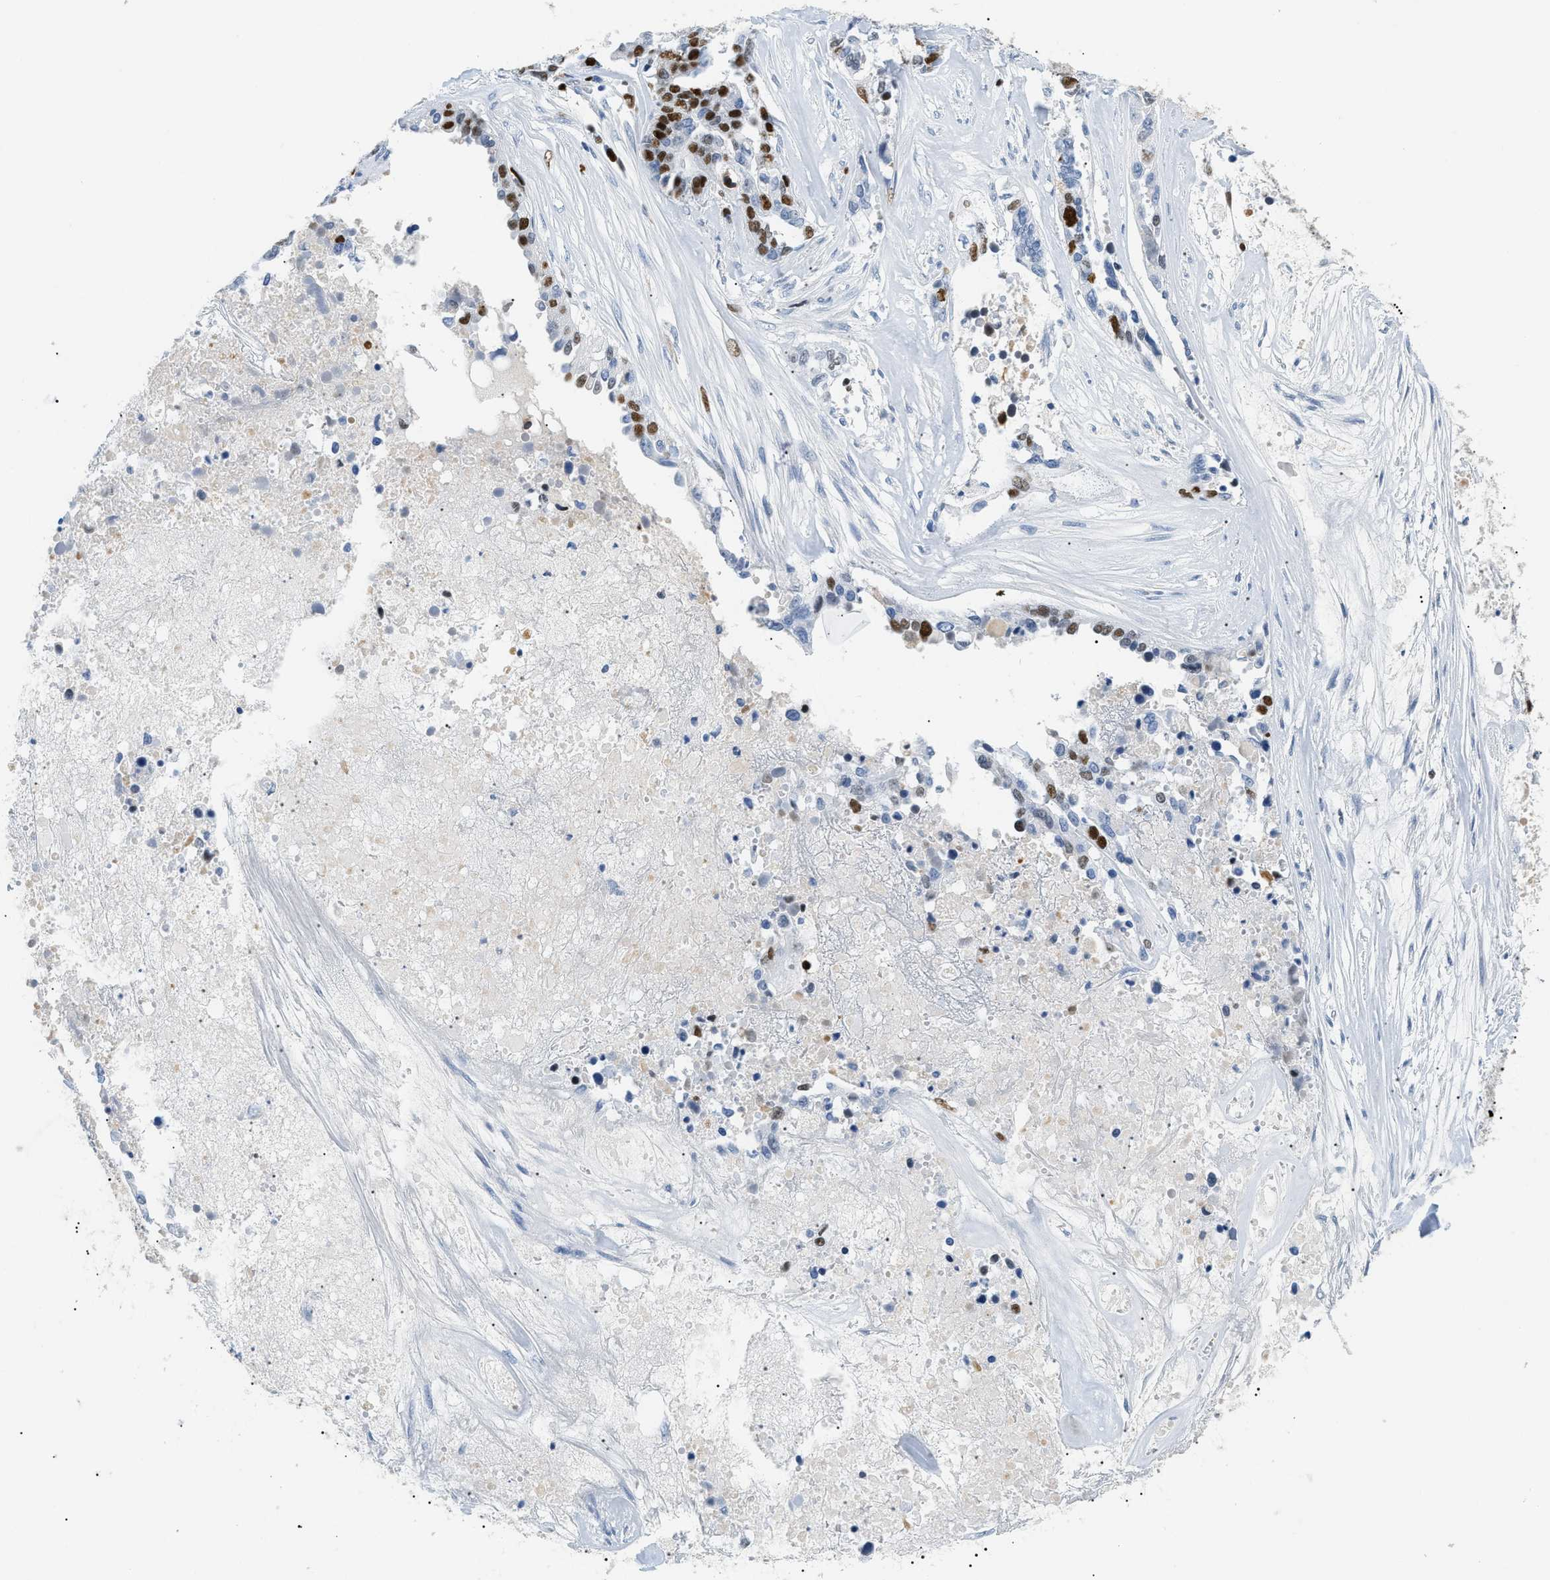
{"staining": {"intensity": "strong", "quantity": "25%-75%", "location": "nuclear"}, "tissue": "ovarian cancer", "cell_type": "Tumor cells", "image_type": "cancer", "snomed": [{"axis": "morphology", "description": "Cystadenocarcinoma, serous, NOS"}, {"axis": "topography", "description": "Ovary"}], "caption": "Serous cystadenocarcinoma (ovarian) was stained to show a protein in brown. There is high levels of strong nuclear positivity in approximately 25%-75% of tumor cells.", "gene": "MCM7", "patient": {"sex": "female", "age": 44}}